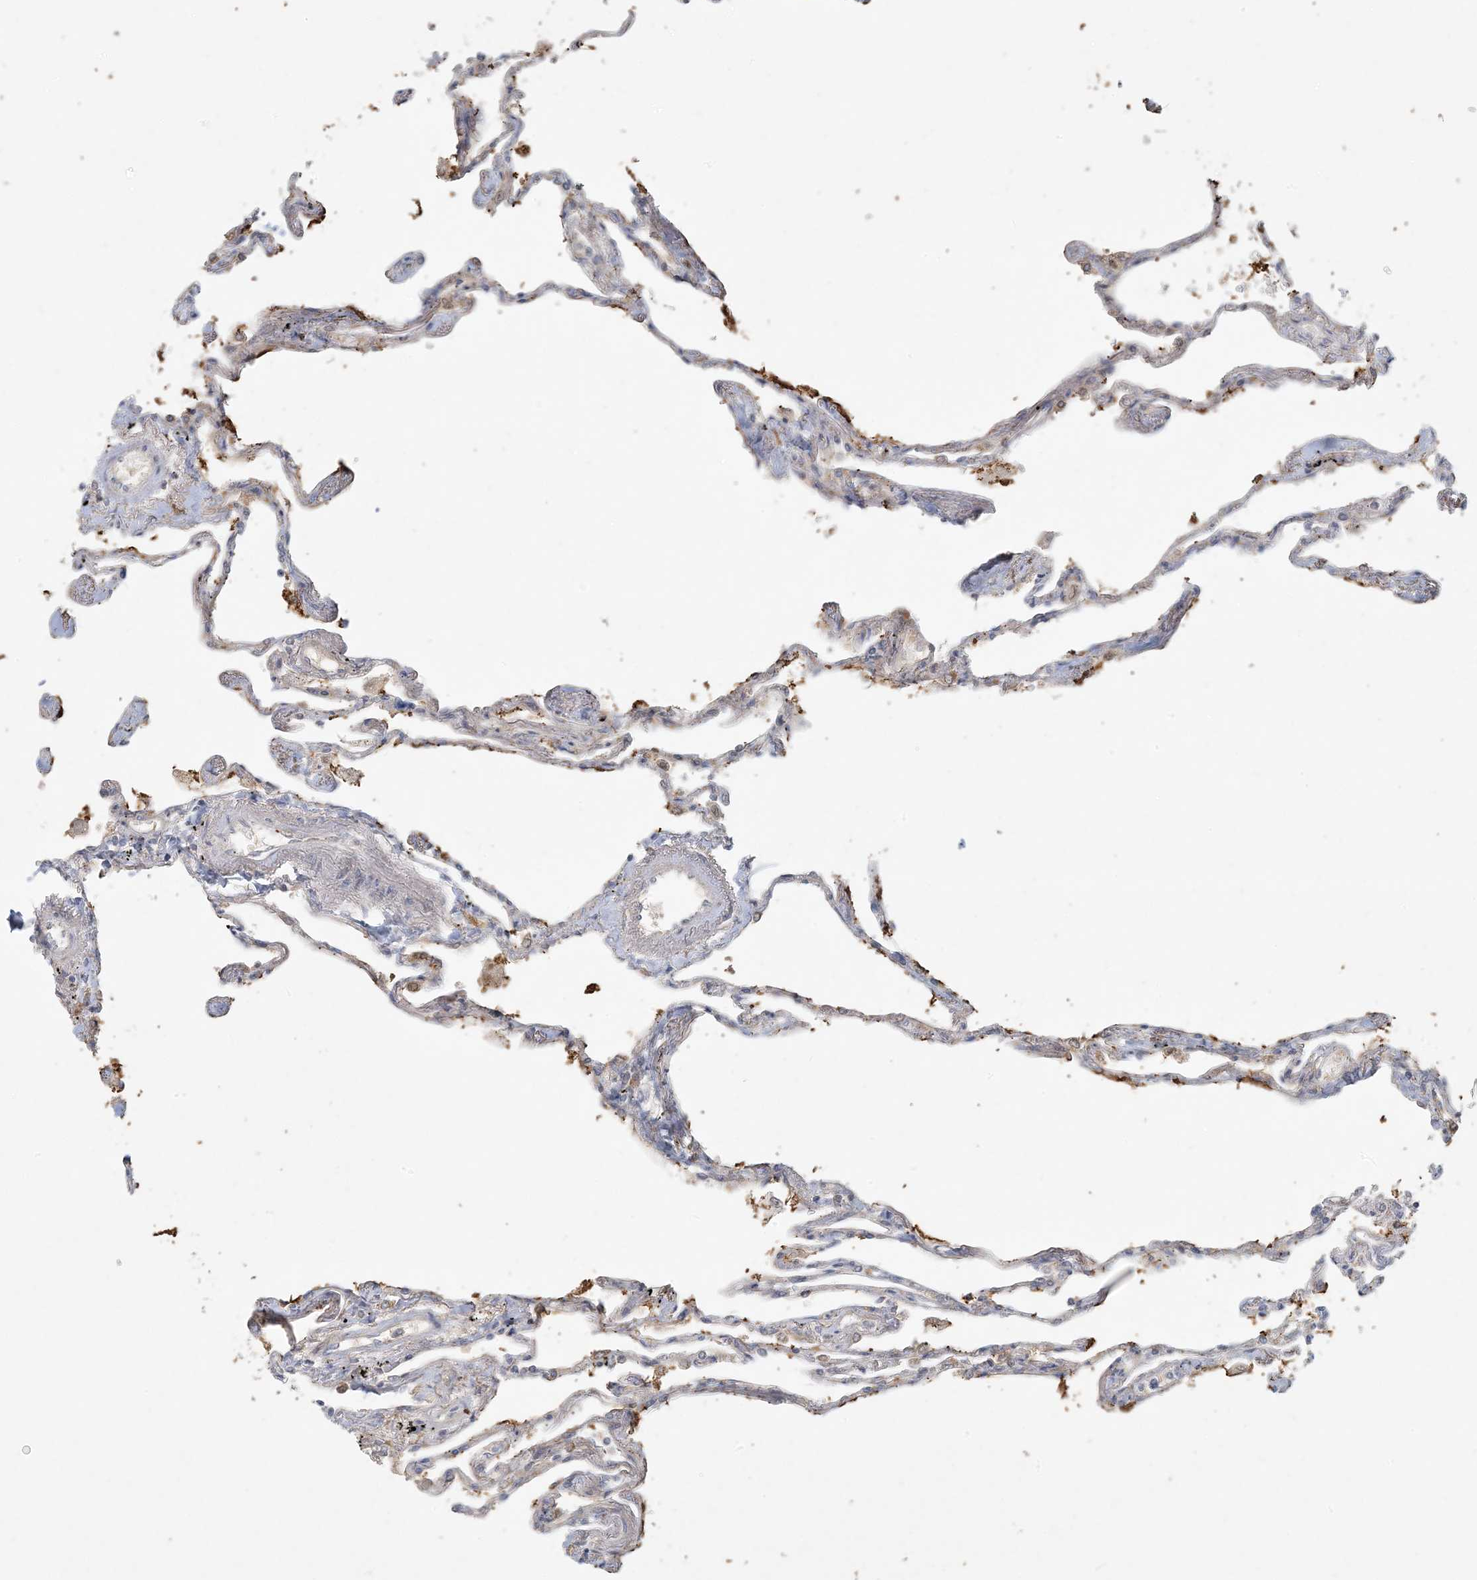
{"staining": {"intensity": "weak", "quantity": "<25%", "location": "cytoplasmic/membranous"}, "tissue": "lung", "cell_type": "Alveolar cells", "image_type": "normal", "snomed": [{"axis": "morphology", "description": "Normal tissue, NOS"}, {"axis": "topography", "description": "Lung"}], "caption": "This is a photomicrograph of immunohistochemistry staining of normal lung, which shows no expression in alveolar cells. (DAB (3,3'-diaminobenzidine) IHC with hematoxylin counter stain).", "gene": "HACL1", "patient": {"sex": "female", "age": 67}}